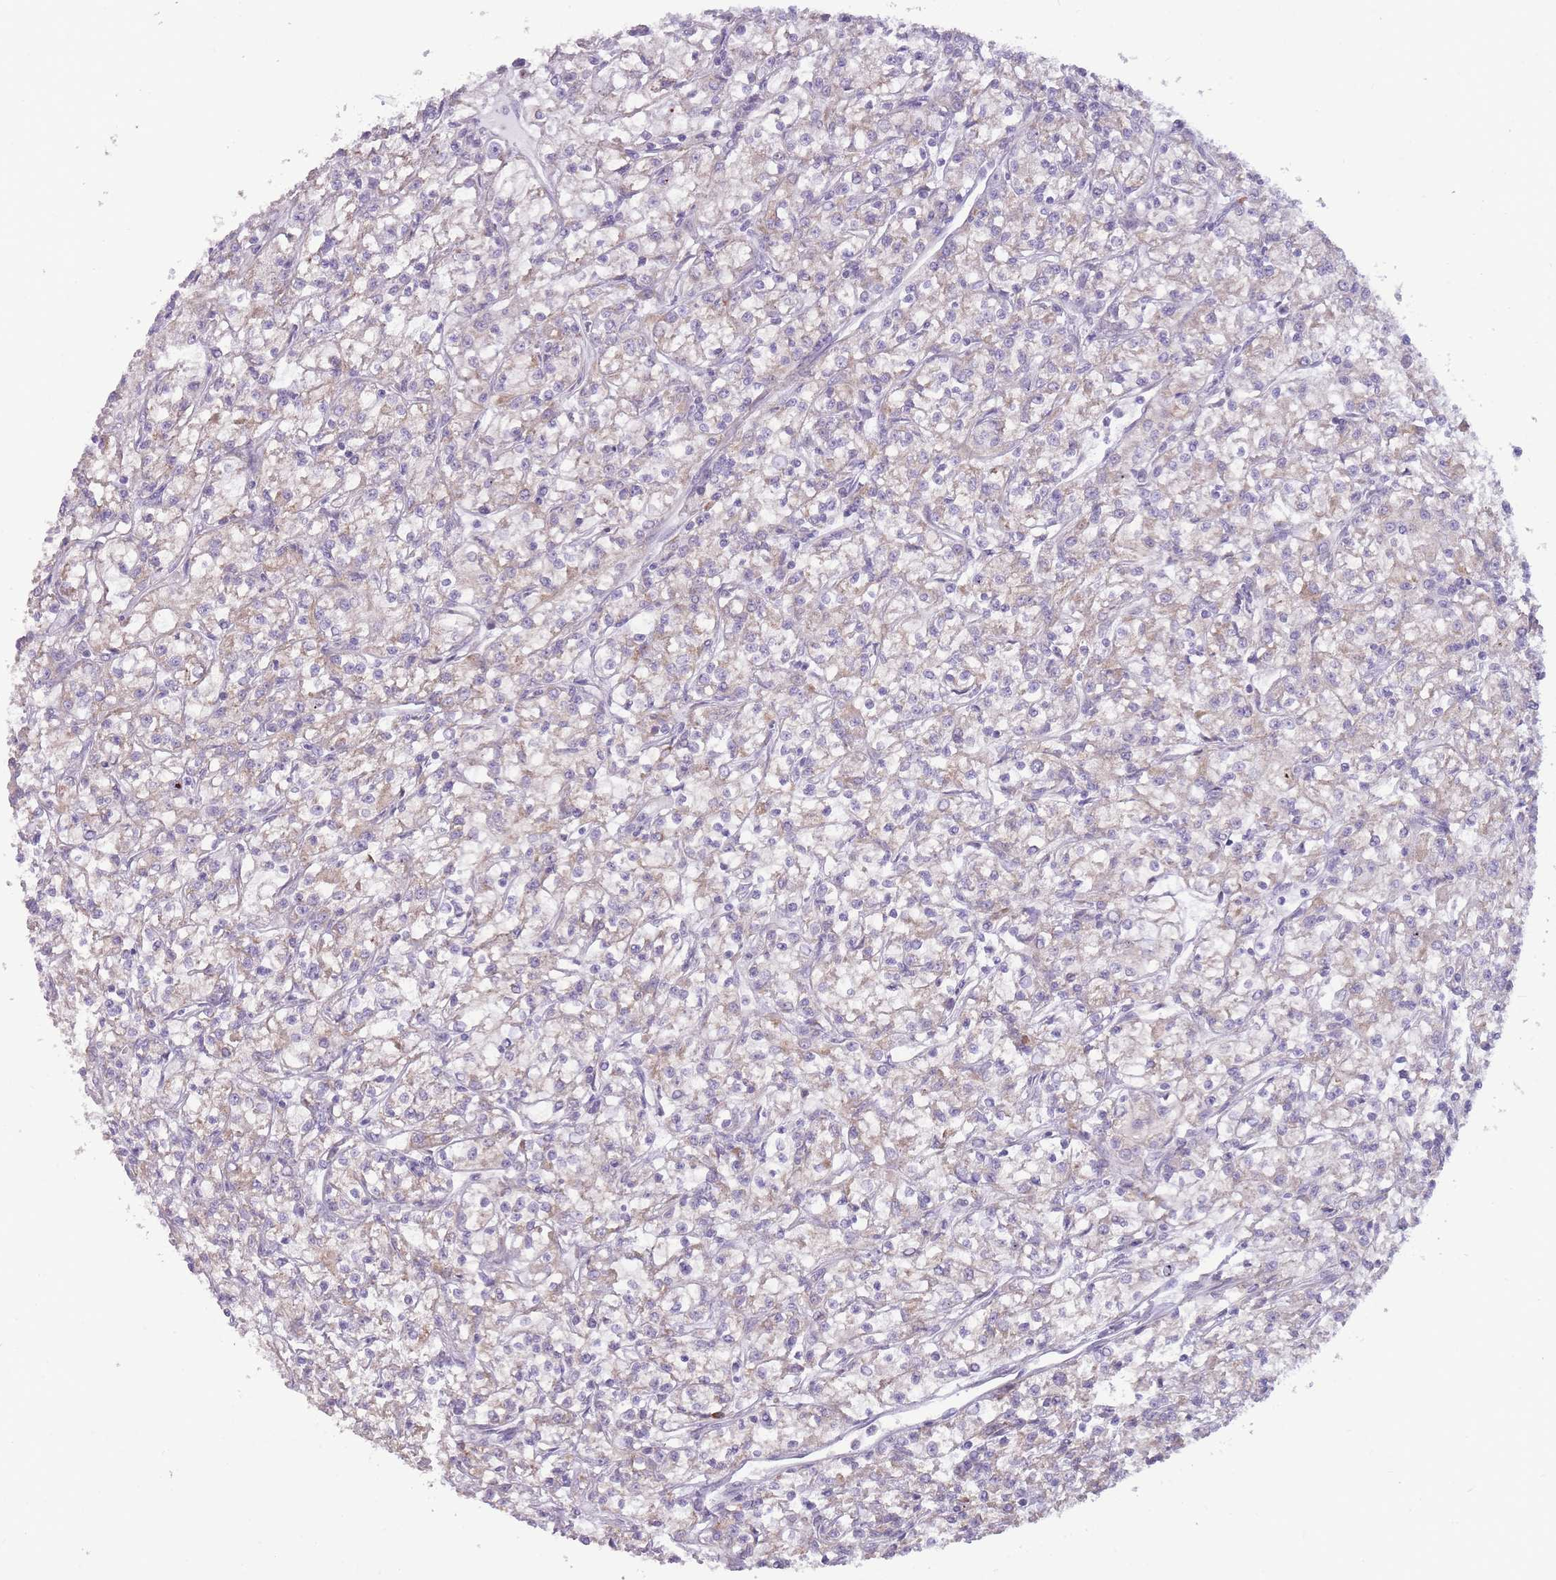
{"staining": {"intensity": "weak", "quantity": "25%-75%", "location": "cytoplasmic/membranous"}, "tissue": "renal cancer", "cell_type": "Tumor cells", "image_type": "cancer", "snomed": [{"axis": "morphology", "description": "Adenocarcinoma, NOS"}, {"axis": "topography", "description": "Kidney"}], "caption": "A histopathology image of renal cancer (adenocarcinoma) stained for a protein reveals weak cytoplasmic/membranous brown staining in tumor cells. The staining was performed using DAB, with brown indicating positive protein expression. Nuclei are stained blue with hematoxylin.", "gene": "TRAPPC5", "patient": {"sex": "female", "age": 59}}